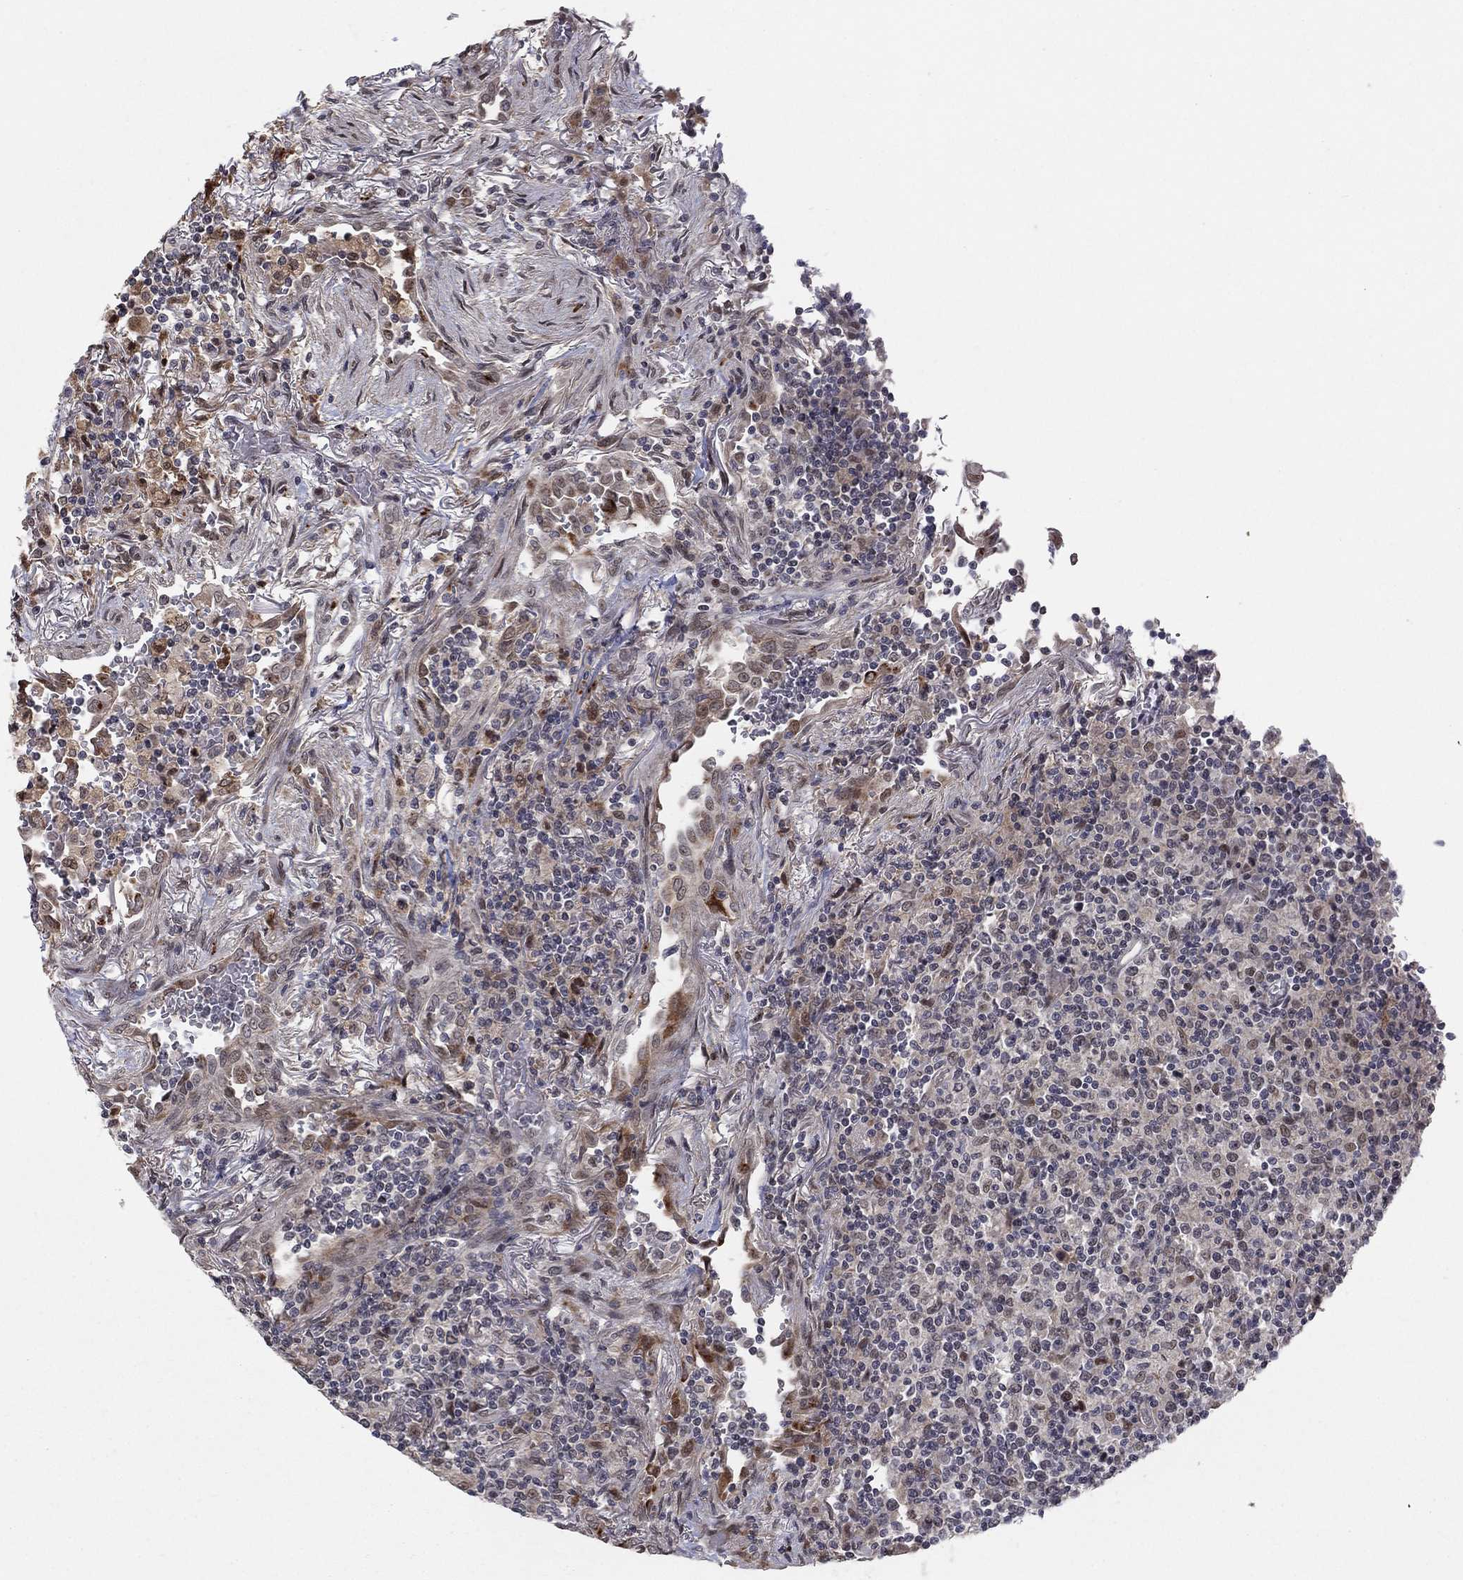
{"staining": {"intensity": "negative", "quantity": "none", "location": "none"}, "tissue": "lymphoma", "cell_type": "Tumor cells", "image_type": "cancer", "snomed": [{"axis": "morphology", "description": "Malignant lymphoma, non-Hodgkin's type, High grade"}, {"axis": "topography", "description": "Lung"}], "caption": "This is a micrograph of IHC staining of malignant lymphoma, non-Hodgkin's type (high-grade), which shows no expression in tumor cells.", "gene": "ZNF395", "patient": {"sex": "male", "age": 79}}